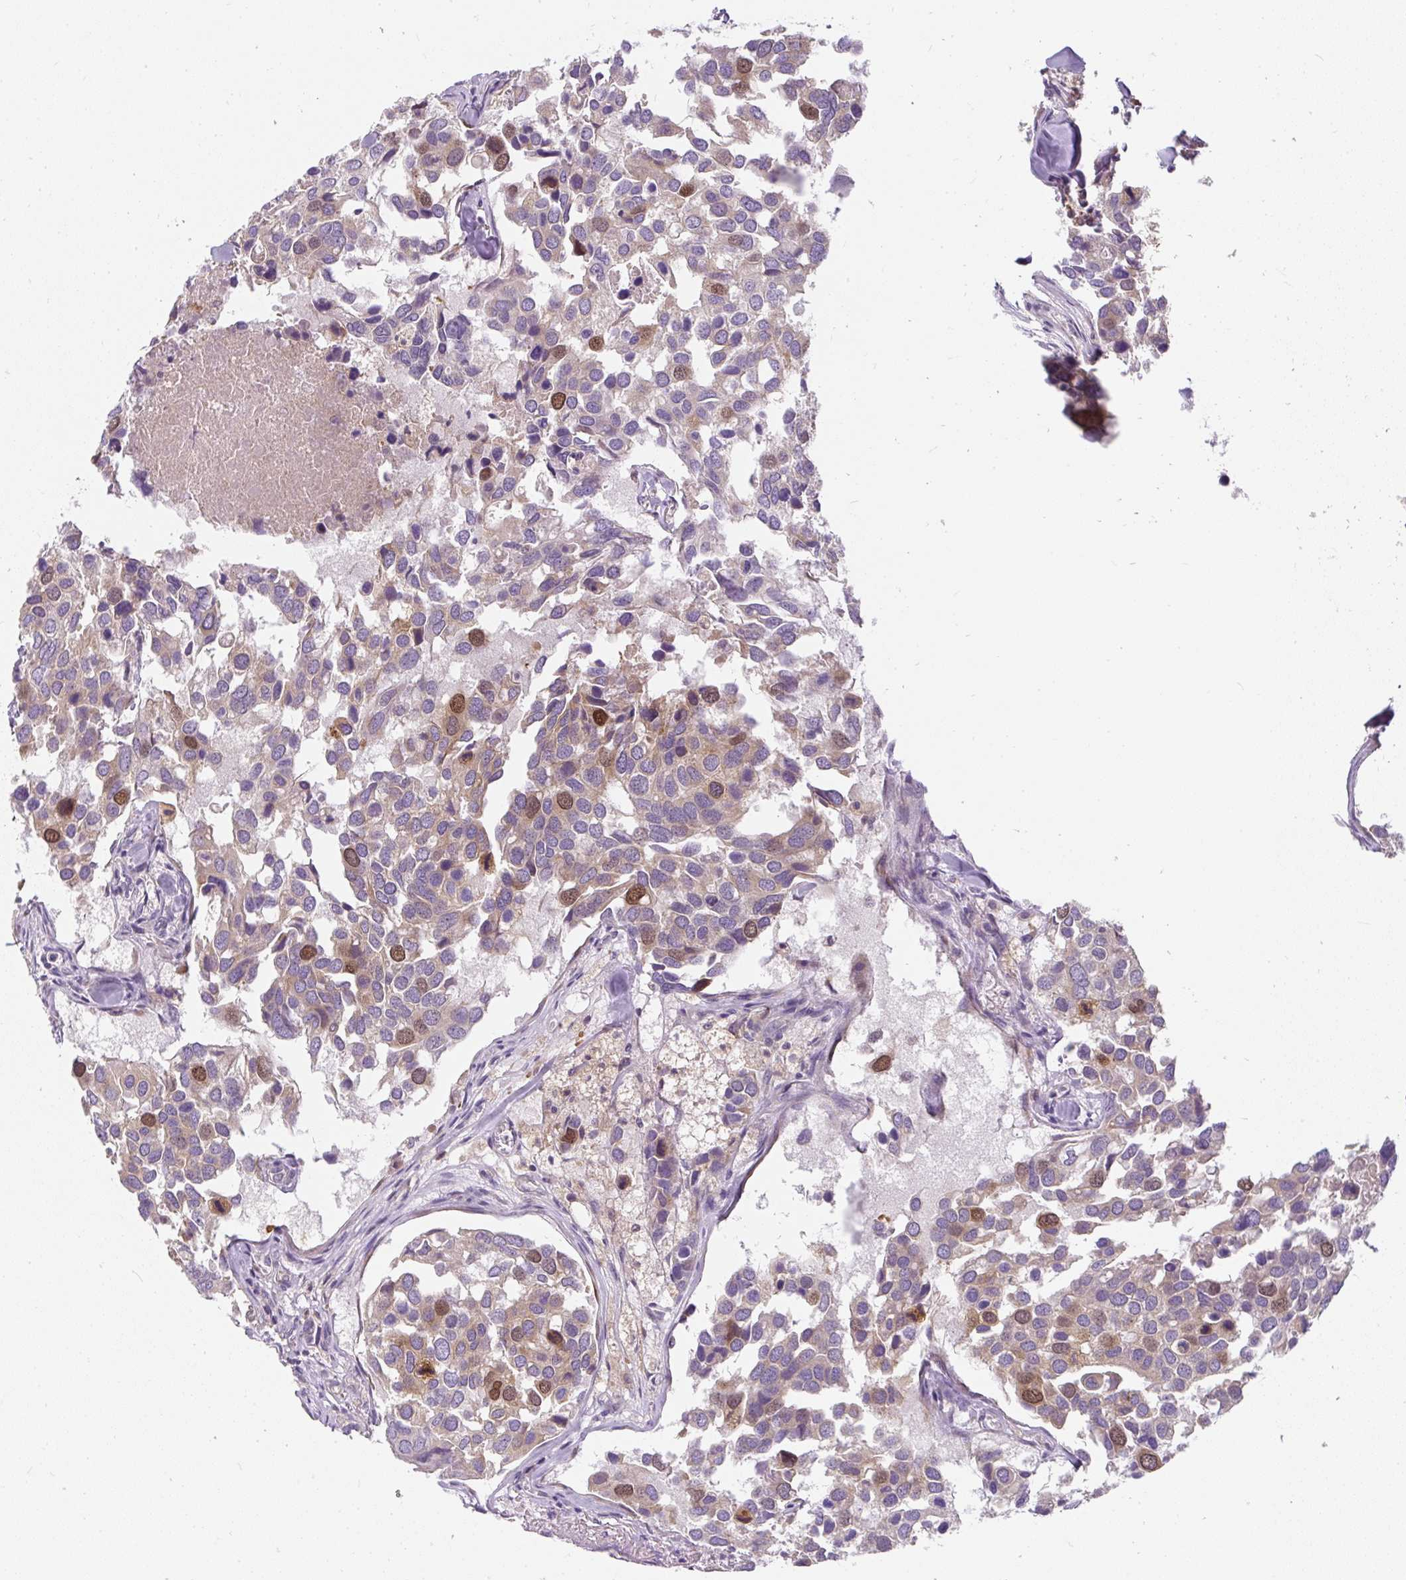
{"staining": {"intensity": "moderate", "quantity": "<25%", "location": "nuclear"}, "tissue": "breast cancer", "cell_type": "Tumor cells", "image_type": "cancer", "snomed": [{"axis": "morphology", "description": "Duct carcinoma"}, {"axis": "topography", "description": "Breast"}], "caption": "Breast cancer (infiltrating ductal carcinoma) was stained to show a protein in brown. There is low levels of moderate nuclear positivity in approximately <25% of tumor cells.", "gene": "CYP20A1", "patient": {"sex": "female", "age": 83}}